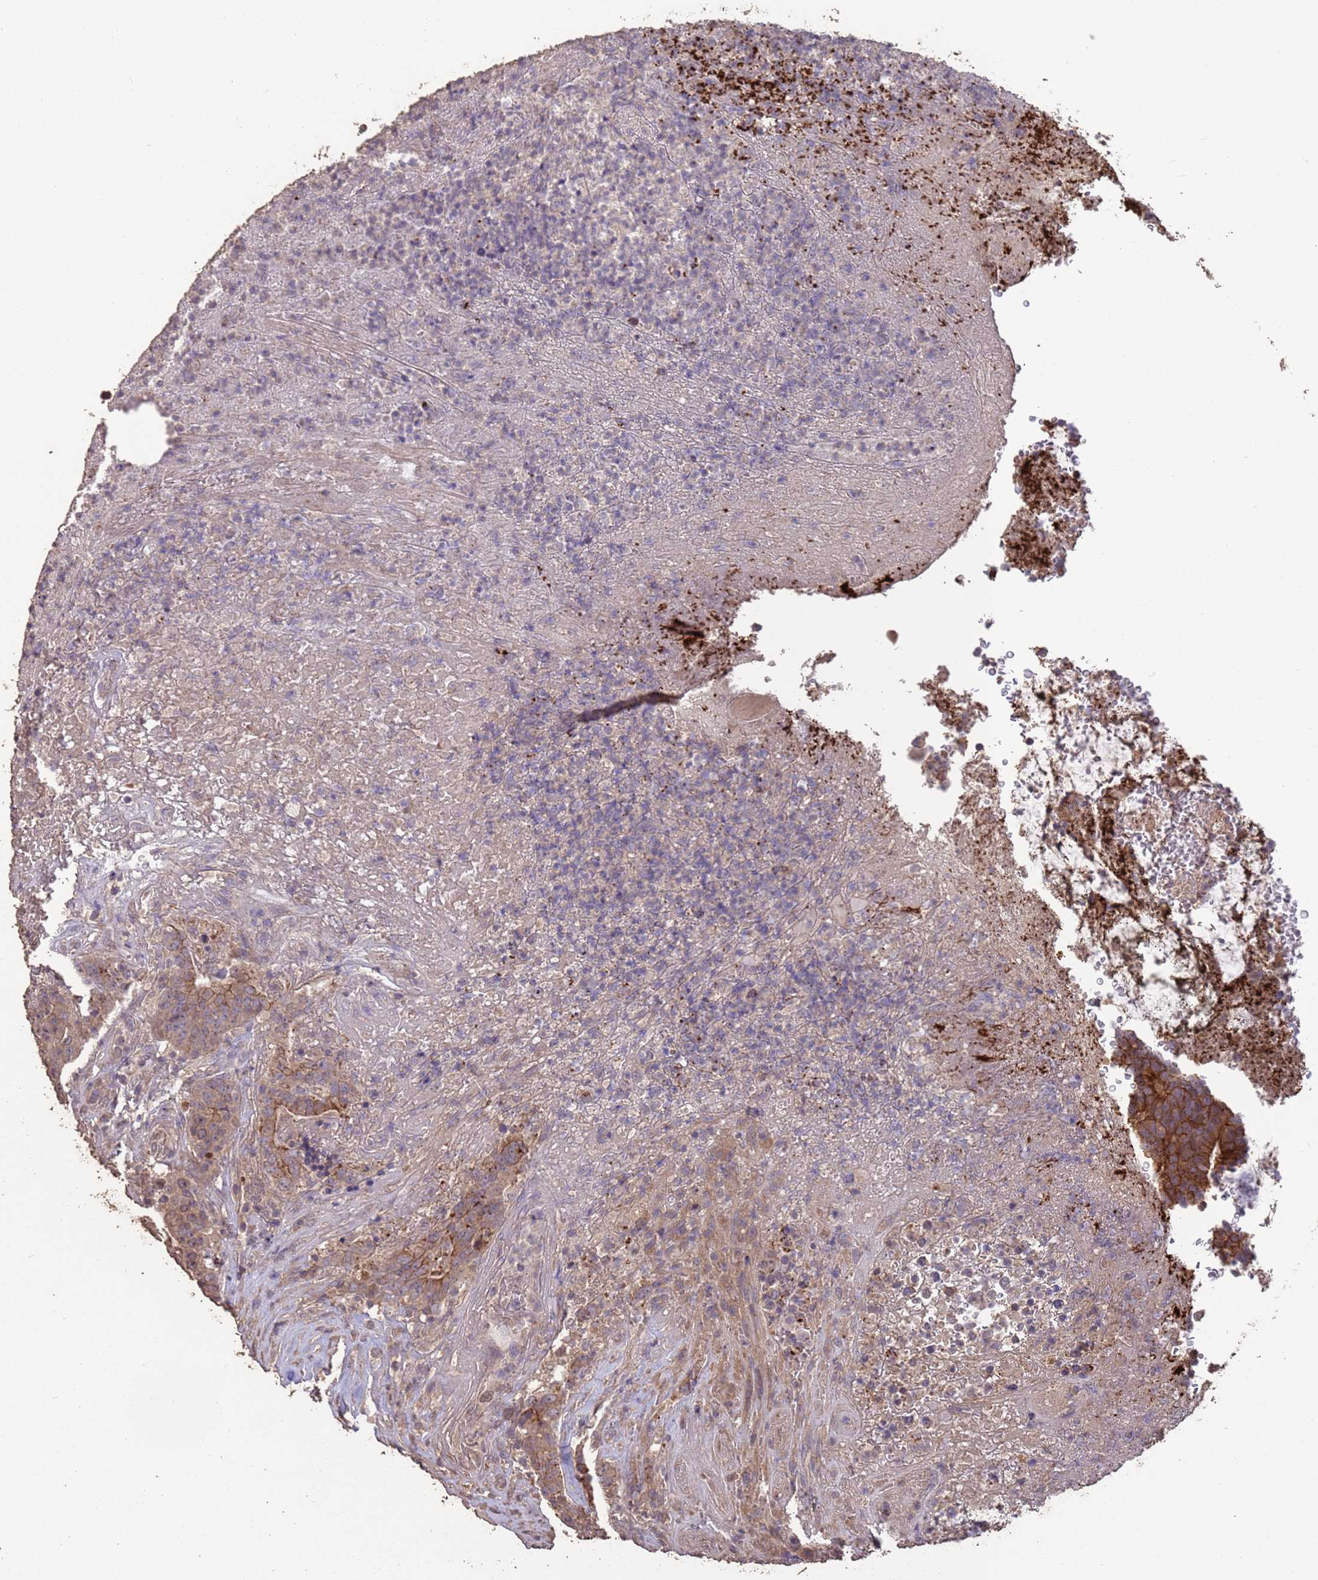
{"staining": {"intensity": "moderate", "quantity": "25%-75%", "location": "cytoplasmic/membranous"}, "tissue": "colorectal cancer", "cell_type": "Tumor cells", "image_type": "cancer", "snomed": [{"axis": "morphology", "description": "Adenocarcinoma, NOS"}, {"axis": "topography", "description": "Colon"}], "caption": "Colorectal adenocarcinoma tissue demonstrates moderate cytoplasmic/membranous staining in about 25%-75% of tumor cells, visualized by immunohistochemistry.", "gene": "SLC9B2", "patient": {"sex": "female", "age": 75}}